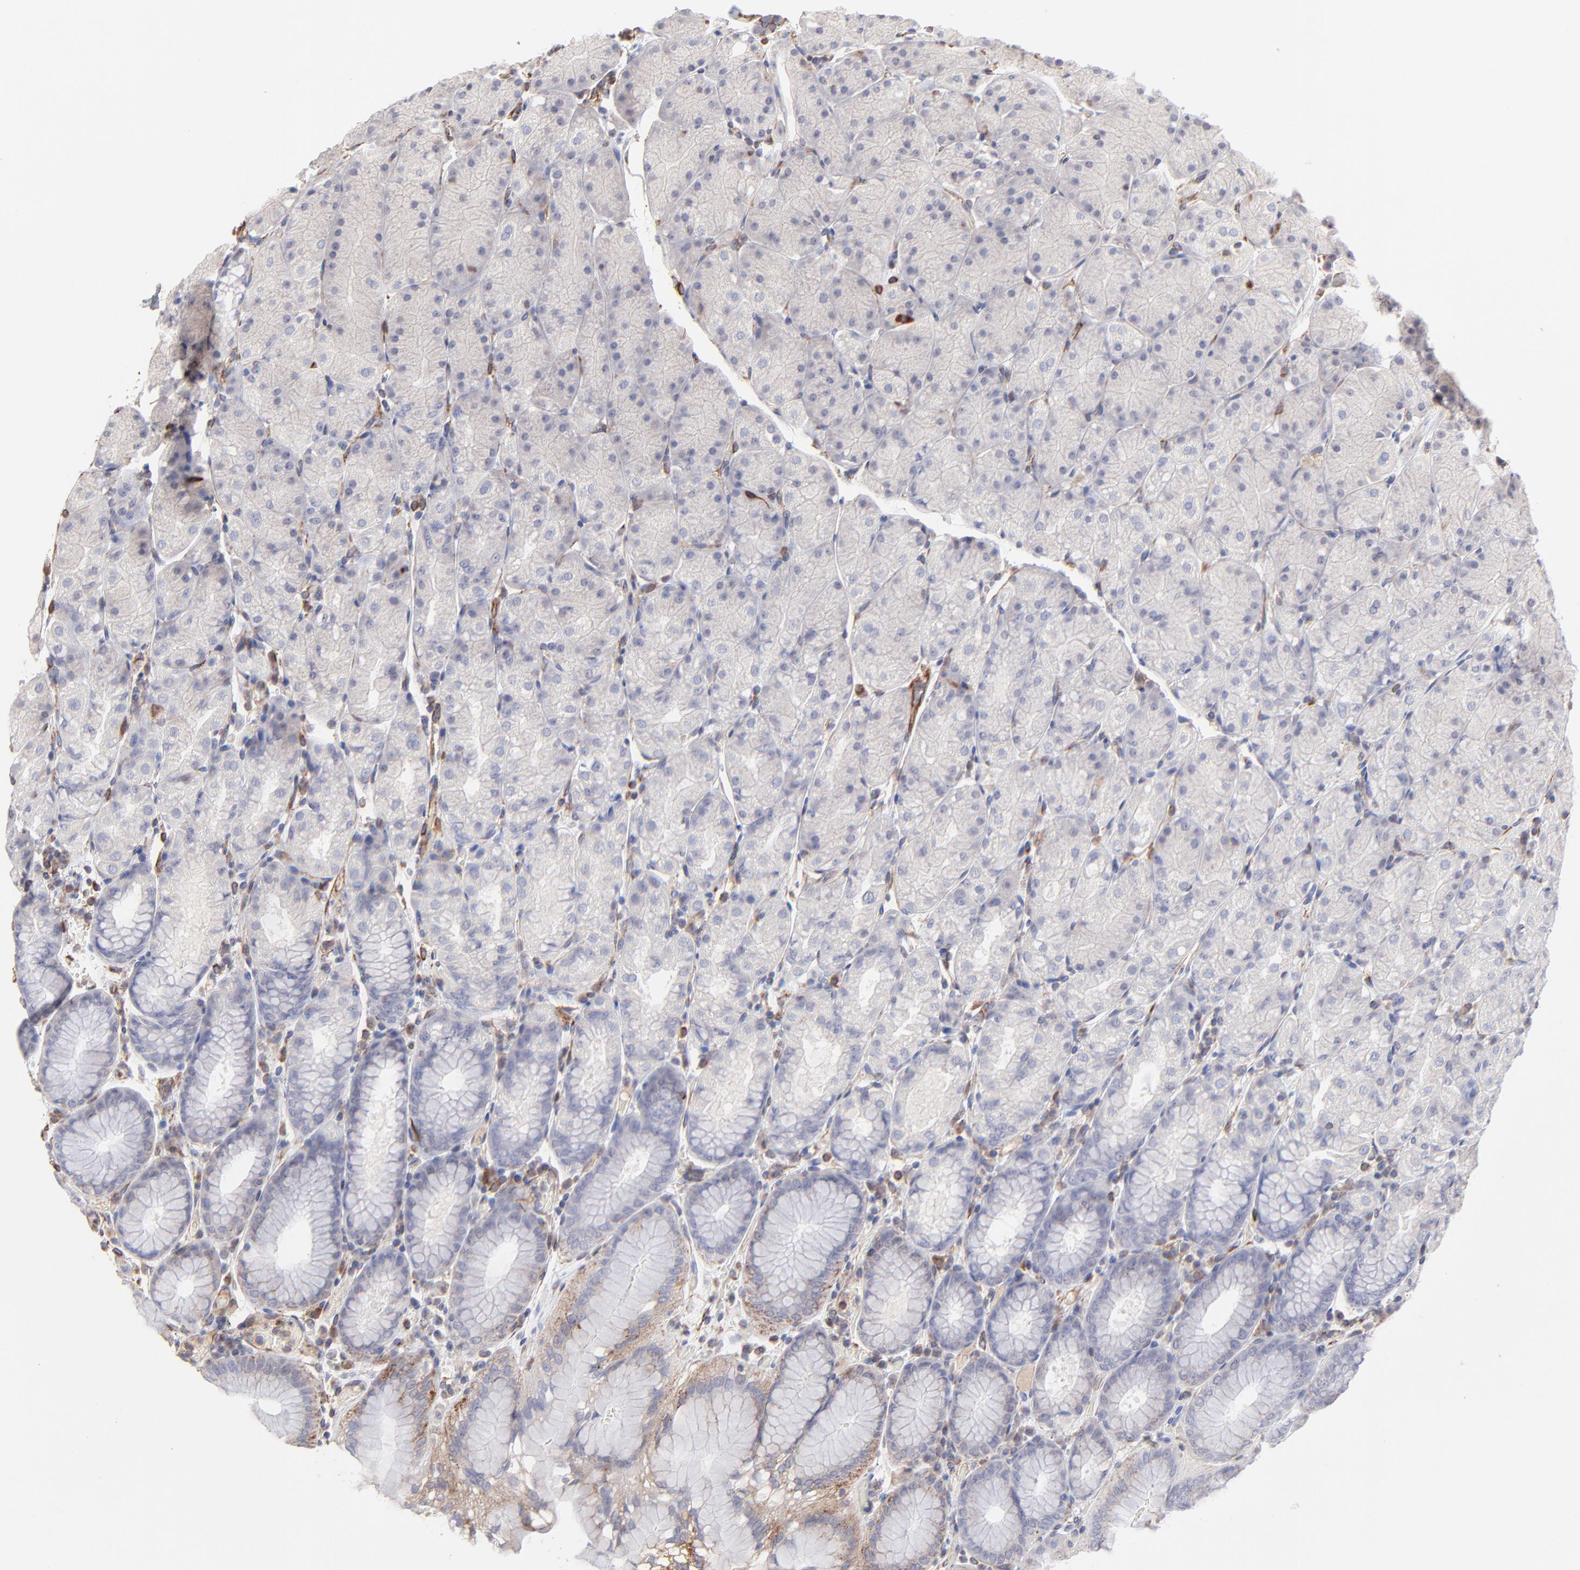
{"staining": {"intensity": "negative", "quantity": "none", "location": "none"}, "tissue": "stomach", "cell_type": "Glandular cells", "image_type": "normal", "snomed": [{"axis": "morphology", "description": "Normal tissue, NOS"}, {"axis": "topography", "description": "Stomach, upper"}, {"axis": "topography", "description": "Stomach"}], "caption": "The photomicrograph reveals no significant staining in glandular cells of stomach.", "gene": "COX8C", "patient": {"sex": "male", "age": 76}}